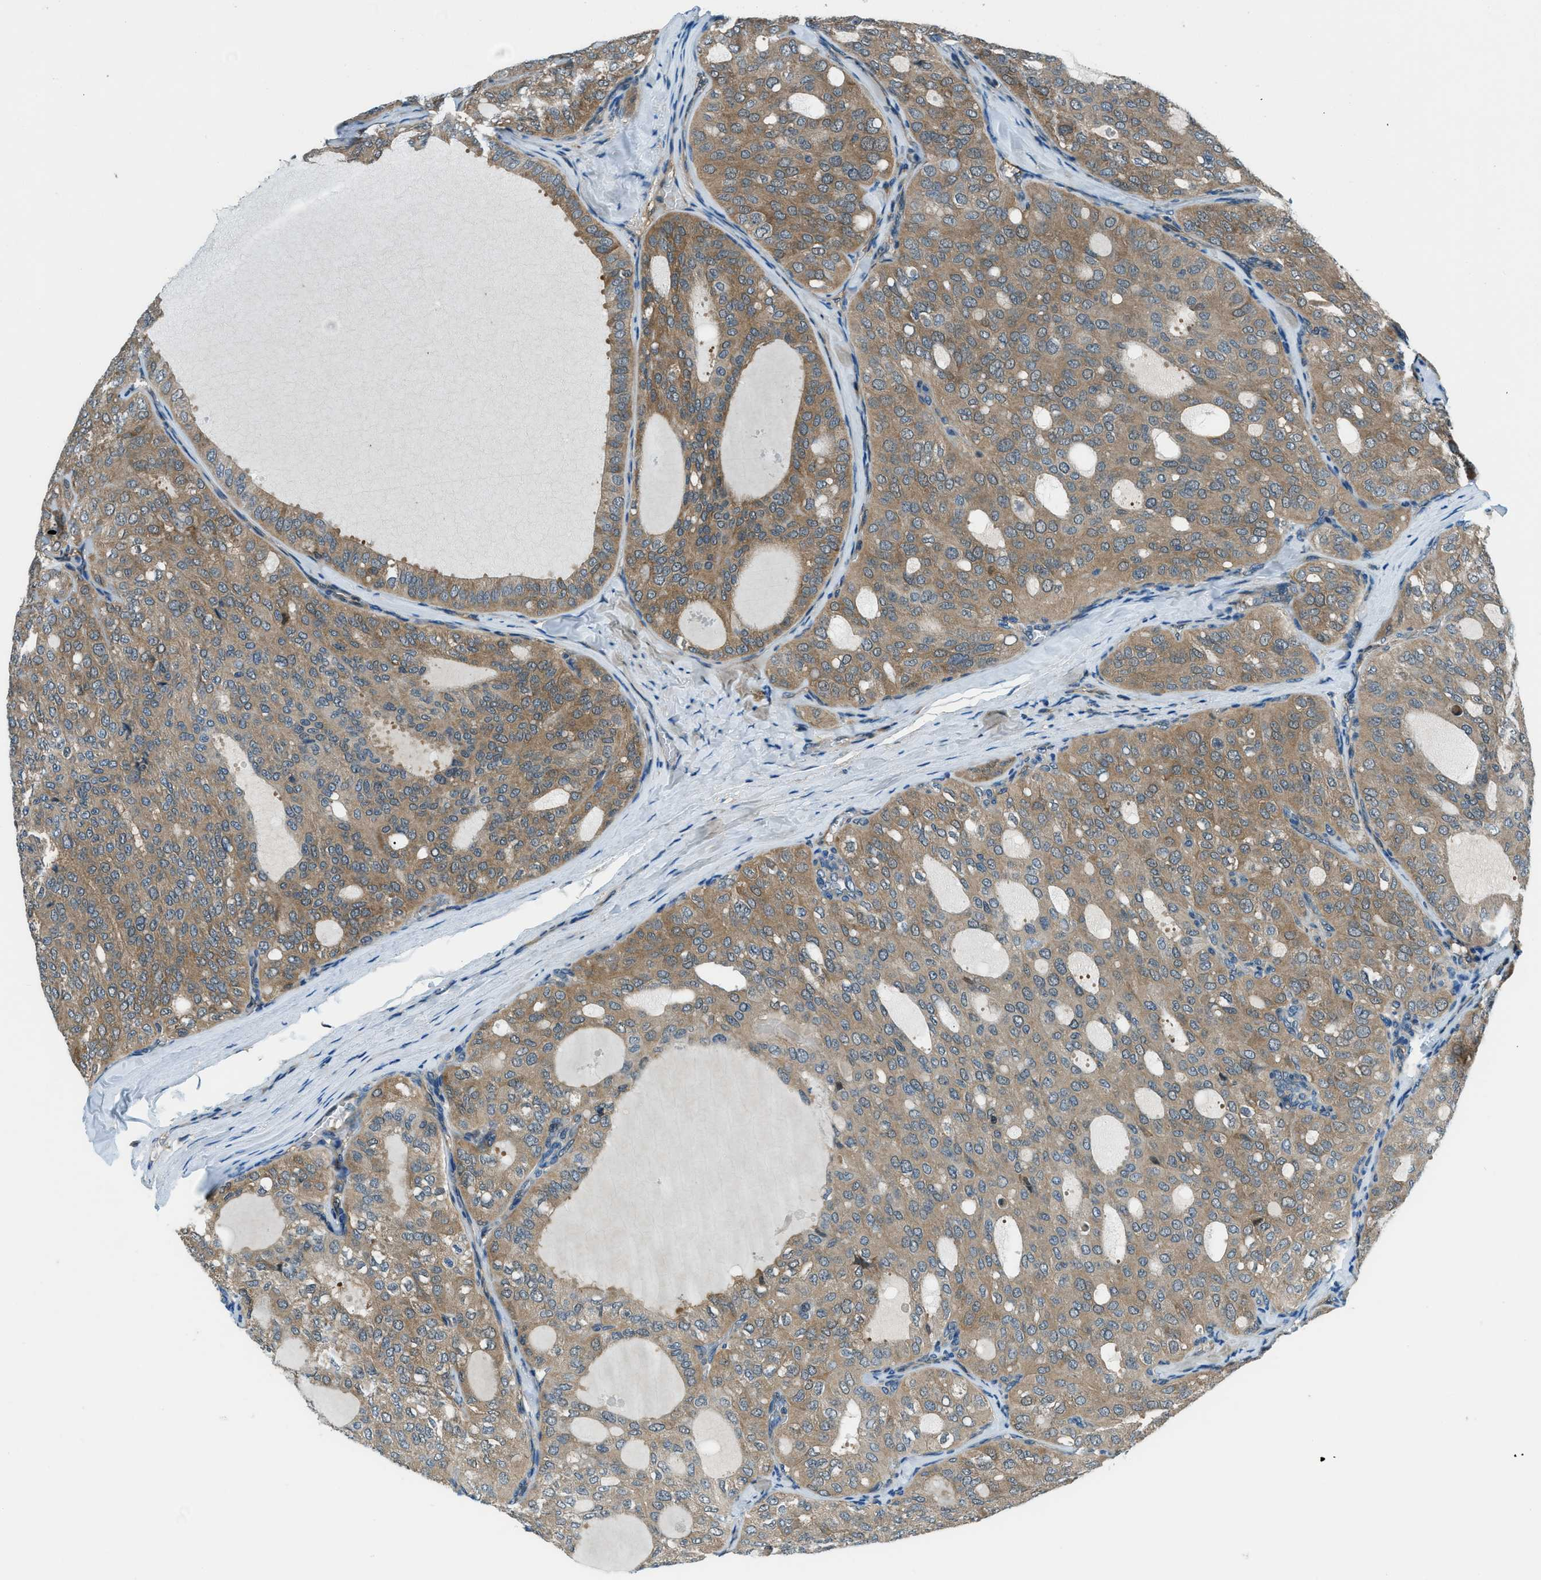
{"staining": {"intensity": "moderate", "quantity": ">75%", "location": "cytoplasmic/membranous"}, "tissue": "thyroid cancer", "cell_type": "Tumor cells", "image_type": "cancer", "snomed": [{"axis": "morphology", "description": "Follicular adenoma carcinoma, NOS"}, {"axis": "topography", "description": "Thyroid gland"}], "caption": "High-magnification brightfield microscopy of thyroid cancer (follicular adenoma carcinoma) stained with DAB (3,3'-diaminobenzidine) (brown) and counterstained with hematoxylin (blue). tumor cells exhibit moderate cytoplasmic/membranous expression is appreciated in approximately>75% of cells.", "gene": "HEBP2", "patient": {"sex": "male", "age": 75}}